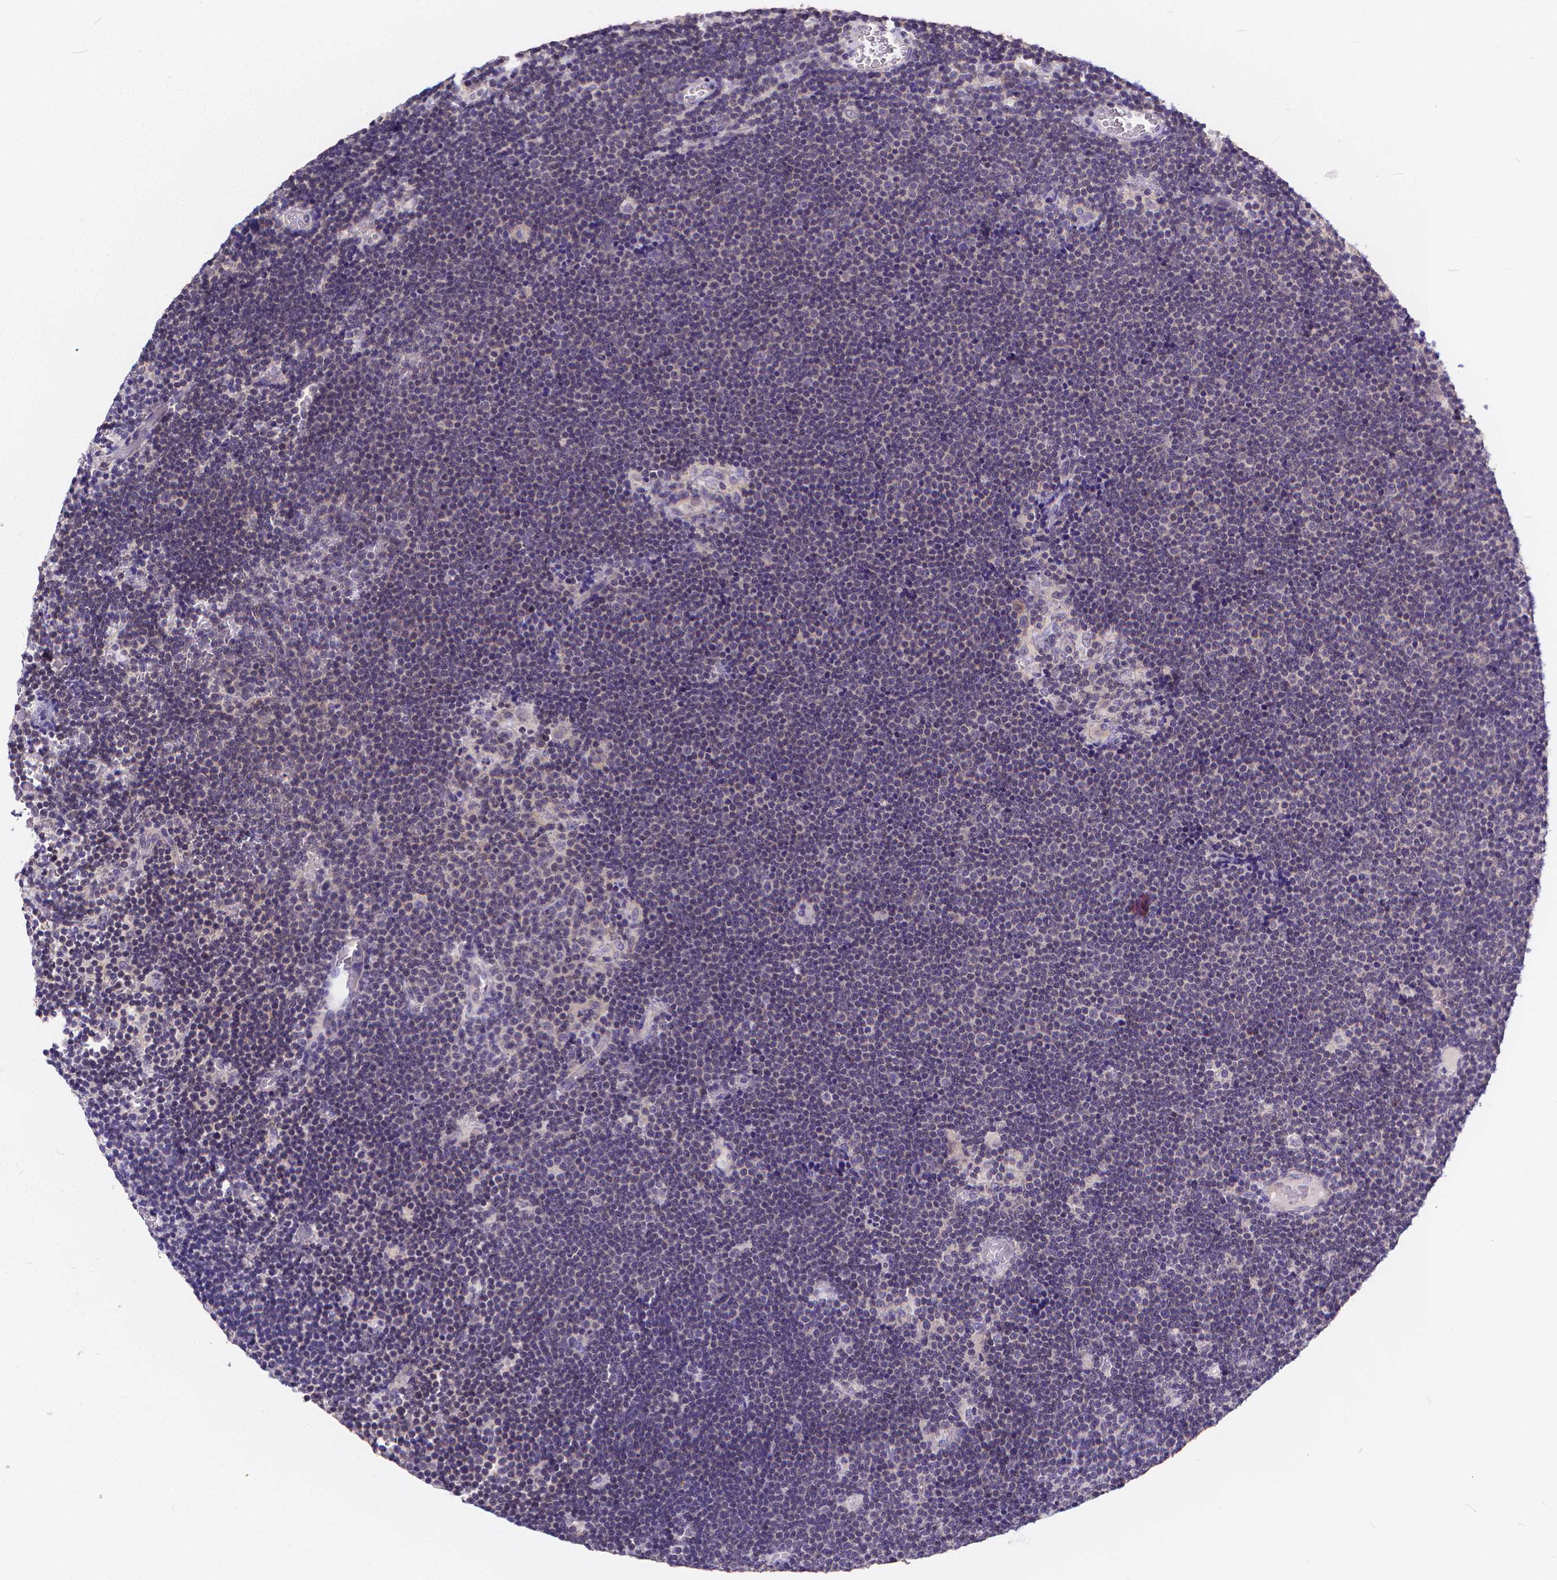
{"staining": {"intensity": "negative", "quantity": "none", "location": "none"}, "tissue": "lymphoma", "cell_type": "Tumor cells", "image_type": "cancer", "snomed": [{"axis": "morphology", "description": "Malignant lymphoma, non-Hodgkin's type, Low grade"}, {"axis": "topography", "description": "Brain"}], "caption": "Lymphoma stained for a protein using immunohistochemistry (IHC) exhibits no expression tumor cells.", "gene": "GLRB", "patient": {"sex": "female", "age": 66}}